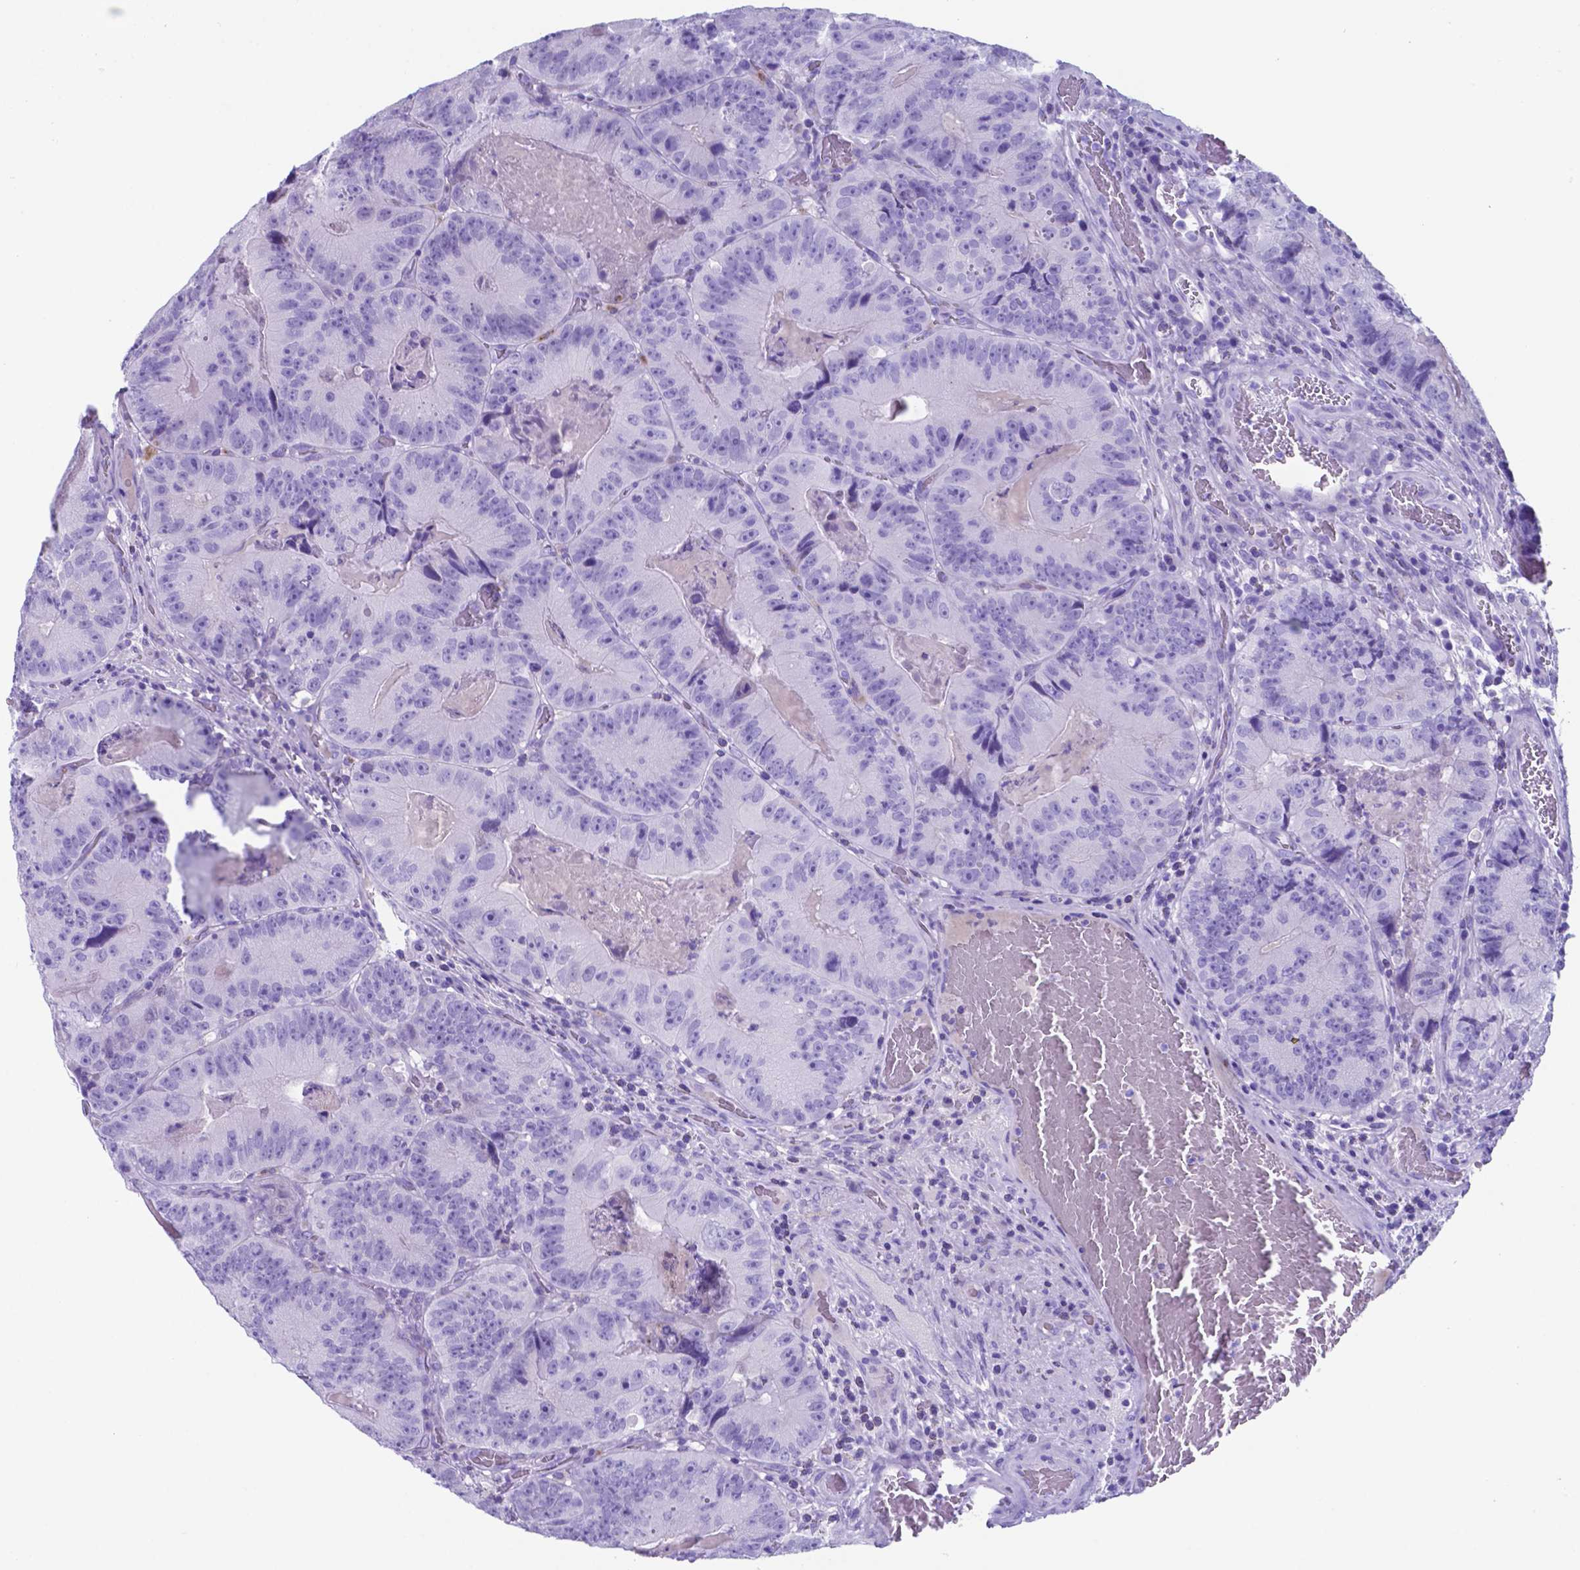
{"staining": {"intensity": "negative", "quantity": "none", "location": "none"}, "tissue": "colorectal cancer", "cell_type": "Tumor cells", "image_type": "cancer", "snomed": [{"axis": "morphology", "description": "Adenocarcinoma, NOS"}, {"axis": "topography", "description": "Colon"}], "caption": "Immunohistochemistry (IHC) of adenocarcinoma (colorectal) displays no positivity in tumor cells.", "gene": "DNAAF8", "patient": {"sex": "female", "age": 86}}